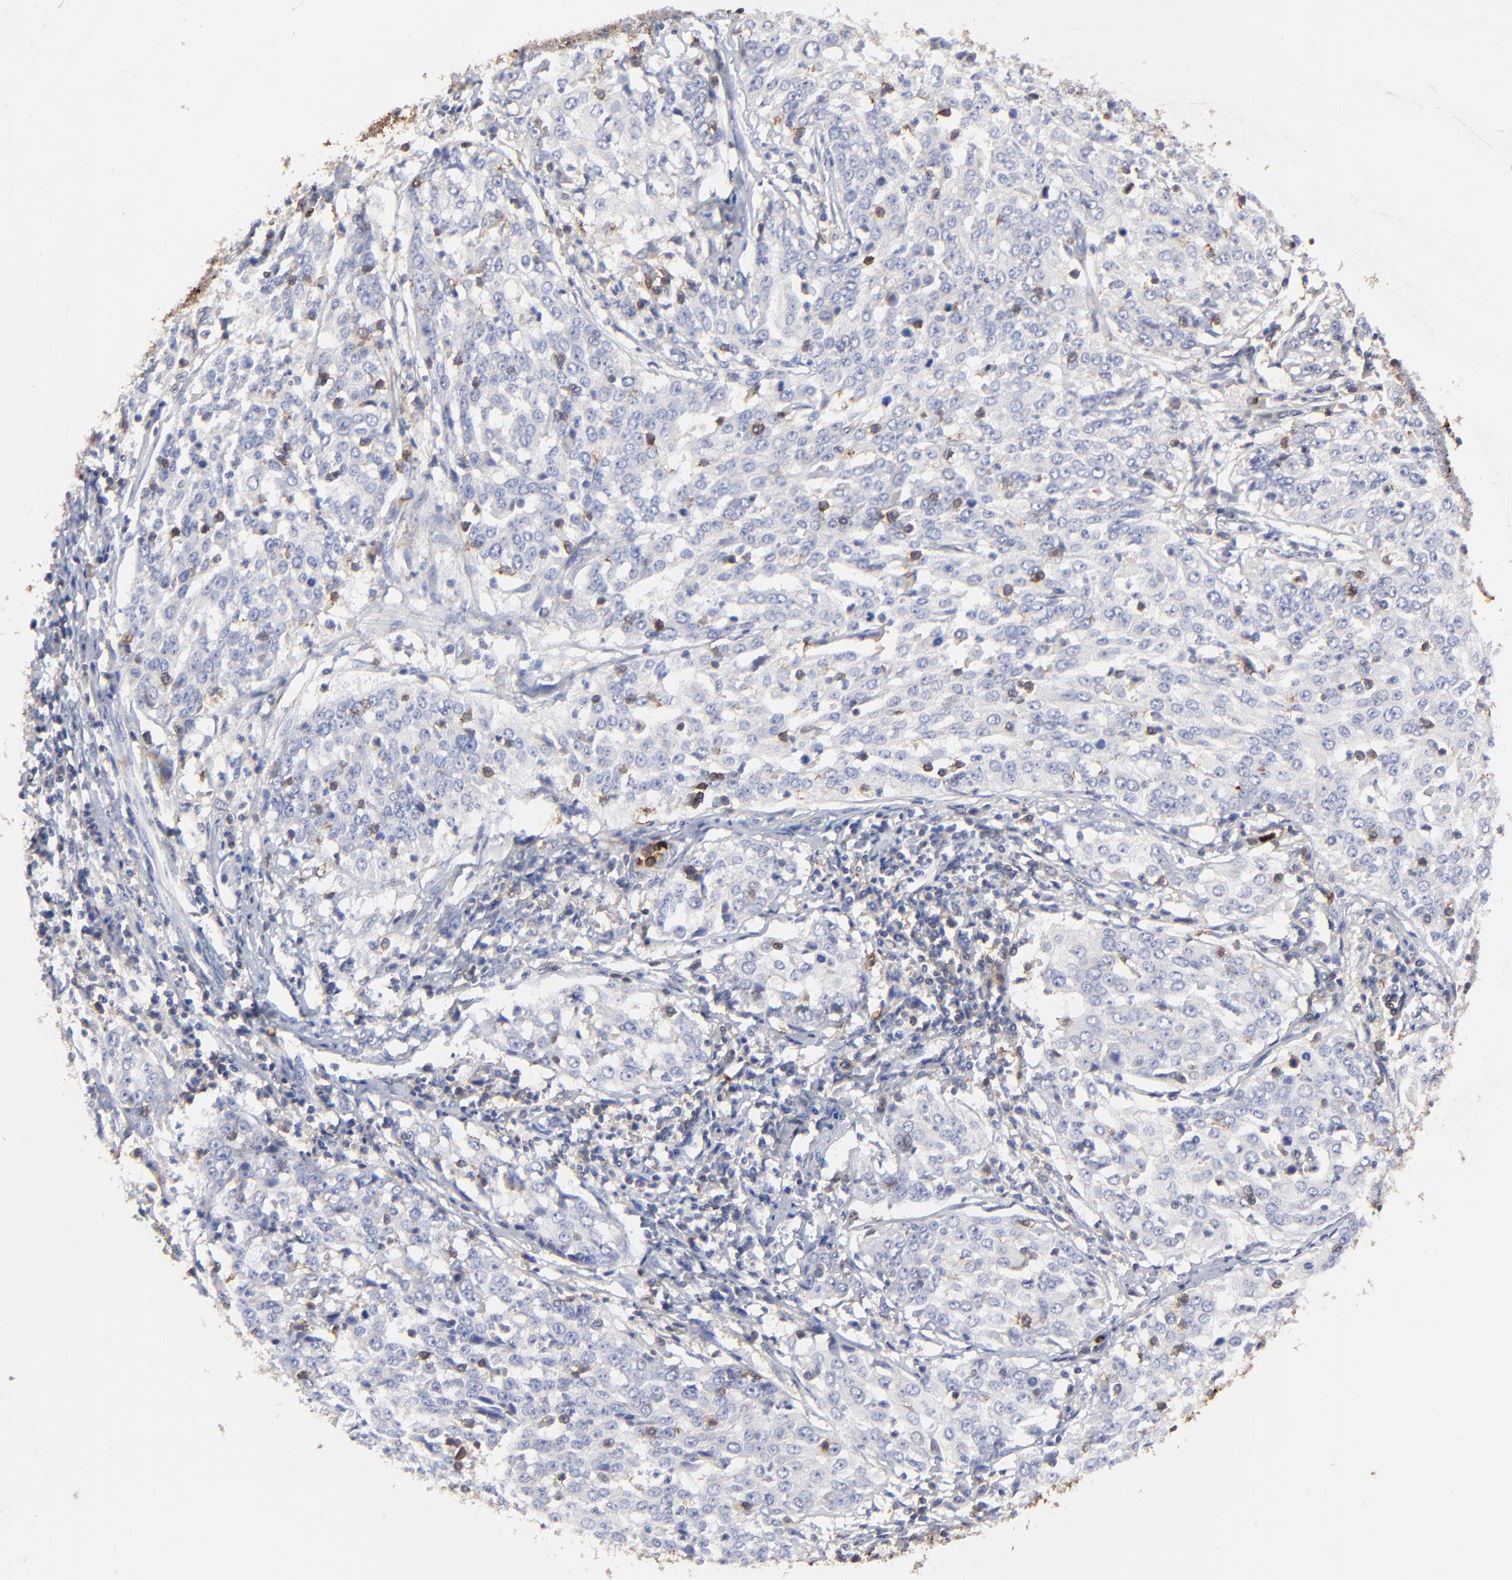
{"staining": {"intensity": "negative", "quantity": "none", "location": "none"}, "tissue": "cervical cancer", "cell_type": "Tumor cells", "image_type": "cancer", "snomed": [{"axis": "morphology", "description": "Squamous cell carcinoma, NOS"}, {"axis": "topography", "description": "Cervix"}], "caption": "High magnification brightfield microscopy of squamous cell carcinoma (cervical) stained with DAB (3,3'-diaminobenzidine) (brown) and counterstained with hematoxylin (blue): tumor cells show no significant positivity. The staining is performed using DAB (3,3'-diaminobenzidine) brown chromogen with nuclei counter-stained in using hematoxylin.", "gene": "PAG1", "patient": {"sex": "female", "age": 39}}